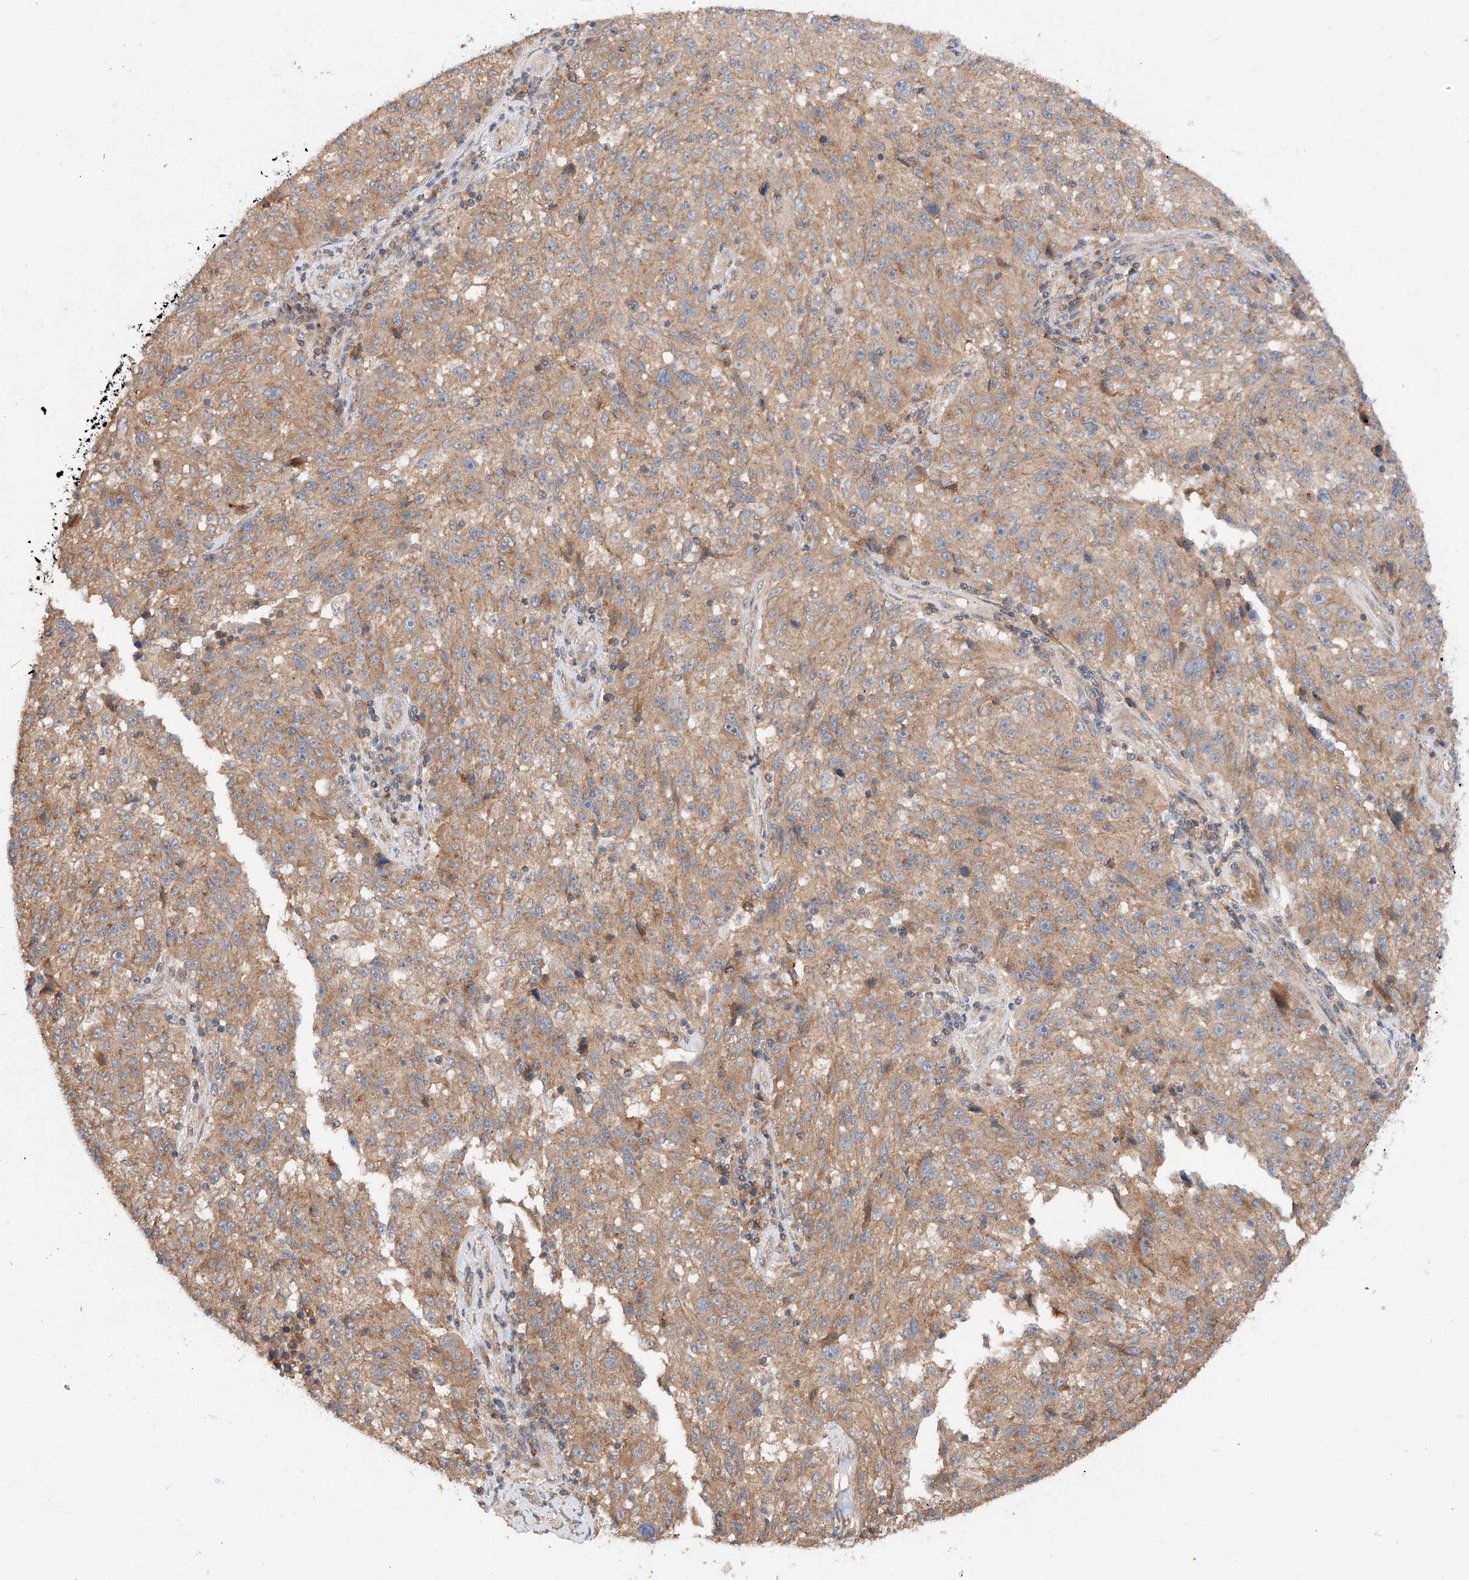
{"staining": {"intensity": "moderate", "quantity": ">75%", "location": "cytoplasmic/membranous"}, "tissue": "melanoma", "cell_type": "Tumor cells", "image_type": "cancer", "snomed": [{"axis": "morphology", "description": "Malignant melanoma, NOS"}, {"axis": "topography", "description": "Skin"}], "caption": "Moderate cytoplasmic/membranous positivity for a protein is present in about >75% of tumor cells of melanoma using immunohistochemistry.", "gene": "XPNPEP1", "patient": {"sex": "male", "age": 53}}